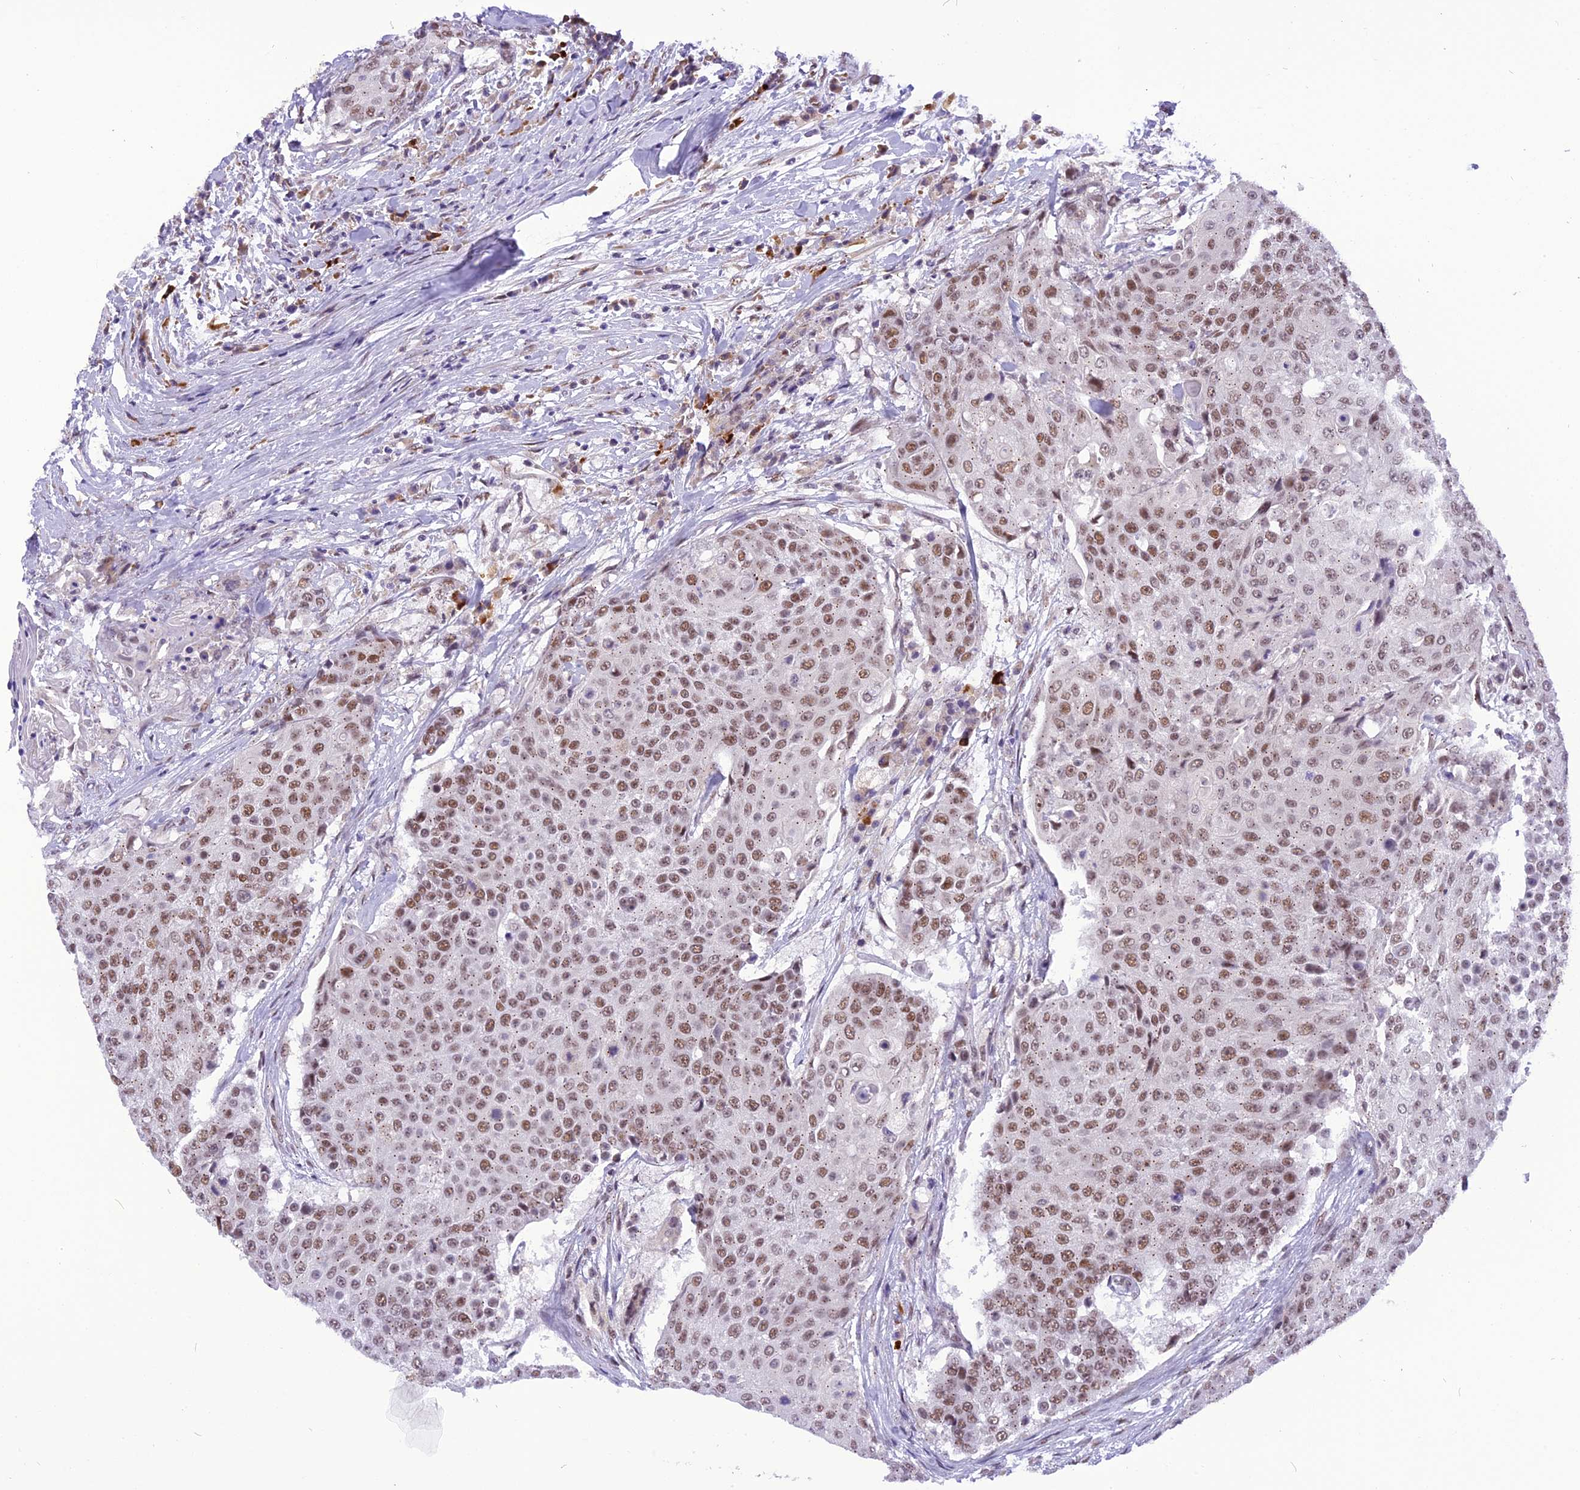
{"staining": {"intensity": "moderate", "quantity": ">75%", "location": "nuclear"}, "tissue": "urothelial cancer", "cell_type": "Tumor cells", "image_type": "cancer", "snomed": [{"axis": "morphology", "description": "Urothelial carcinoma, High grade"}, {"axis": "topography", "description": "Urinary bladder"}], "caption": "Moderate nuclear protein expression is present in approximately >75% of tumor cells in urothelial cancer.", "gene": "IRF2BP1", "patient": {"sex": "female", "age": 63}}